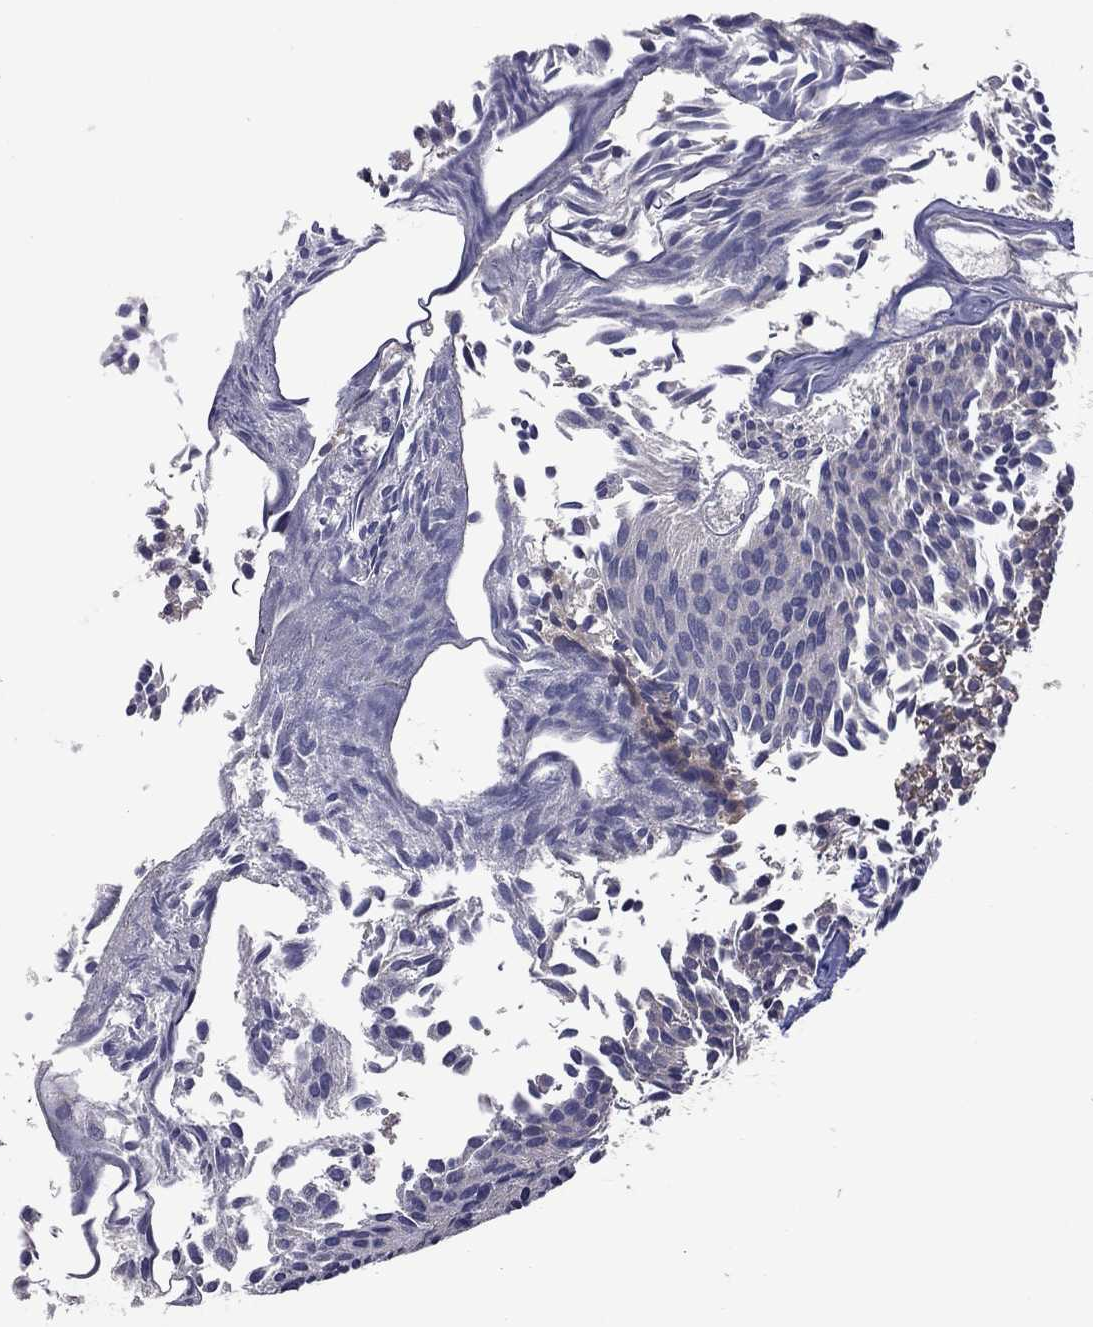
{"staining": {"intensity": "negative", "quantity": "none", "location": "none"}, "tissue": "urothelial cancer", "cell_type": "Tumor cells", "image_type": "cancer", "snomed": [{"axis": "morphology", "description": "Urothelial carcinoma, Low grade"}, {"axis": "topography", "description": "Urinary bladder"}], "caption": "Urothelial cancer was stained to show a protein in brown. There is no significant staining in tumor cells.", "gene": "GPAA1", "patient": {"sex": "male", "age": 63}}